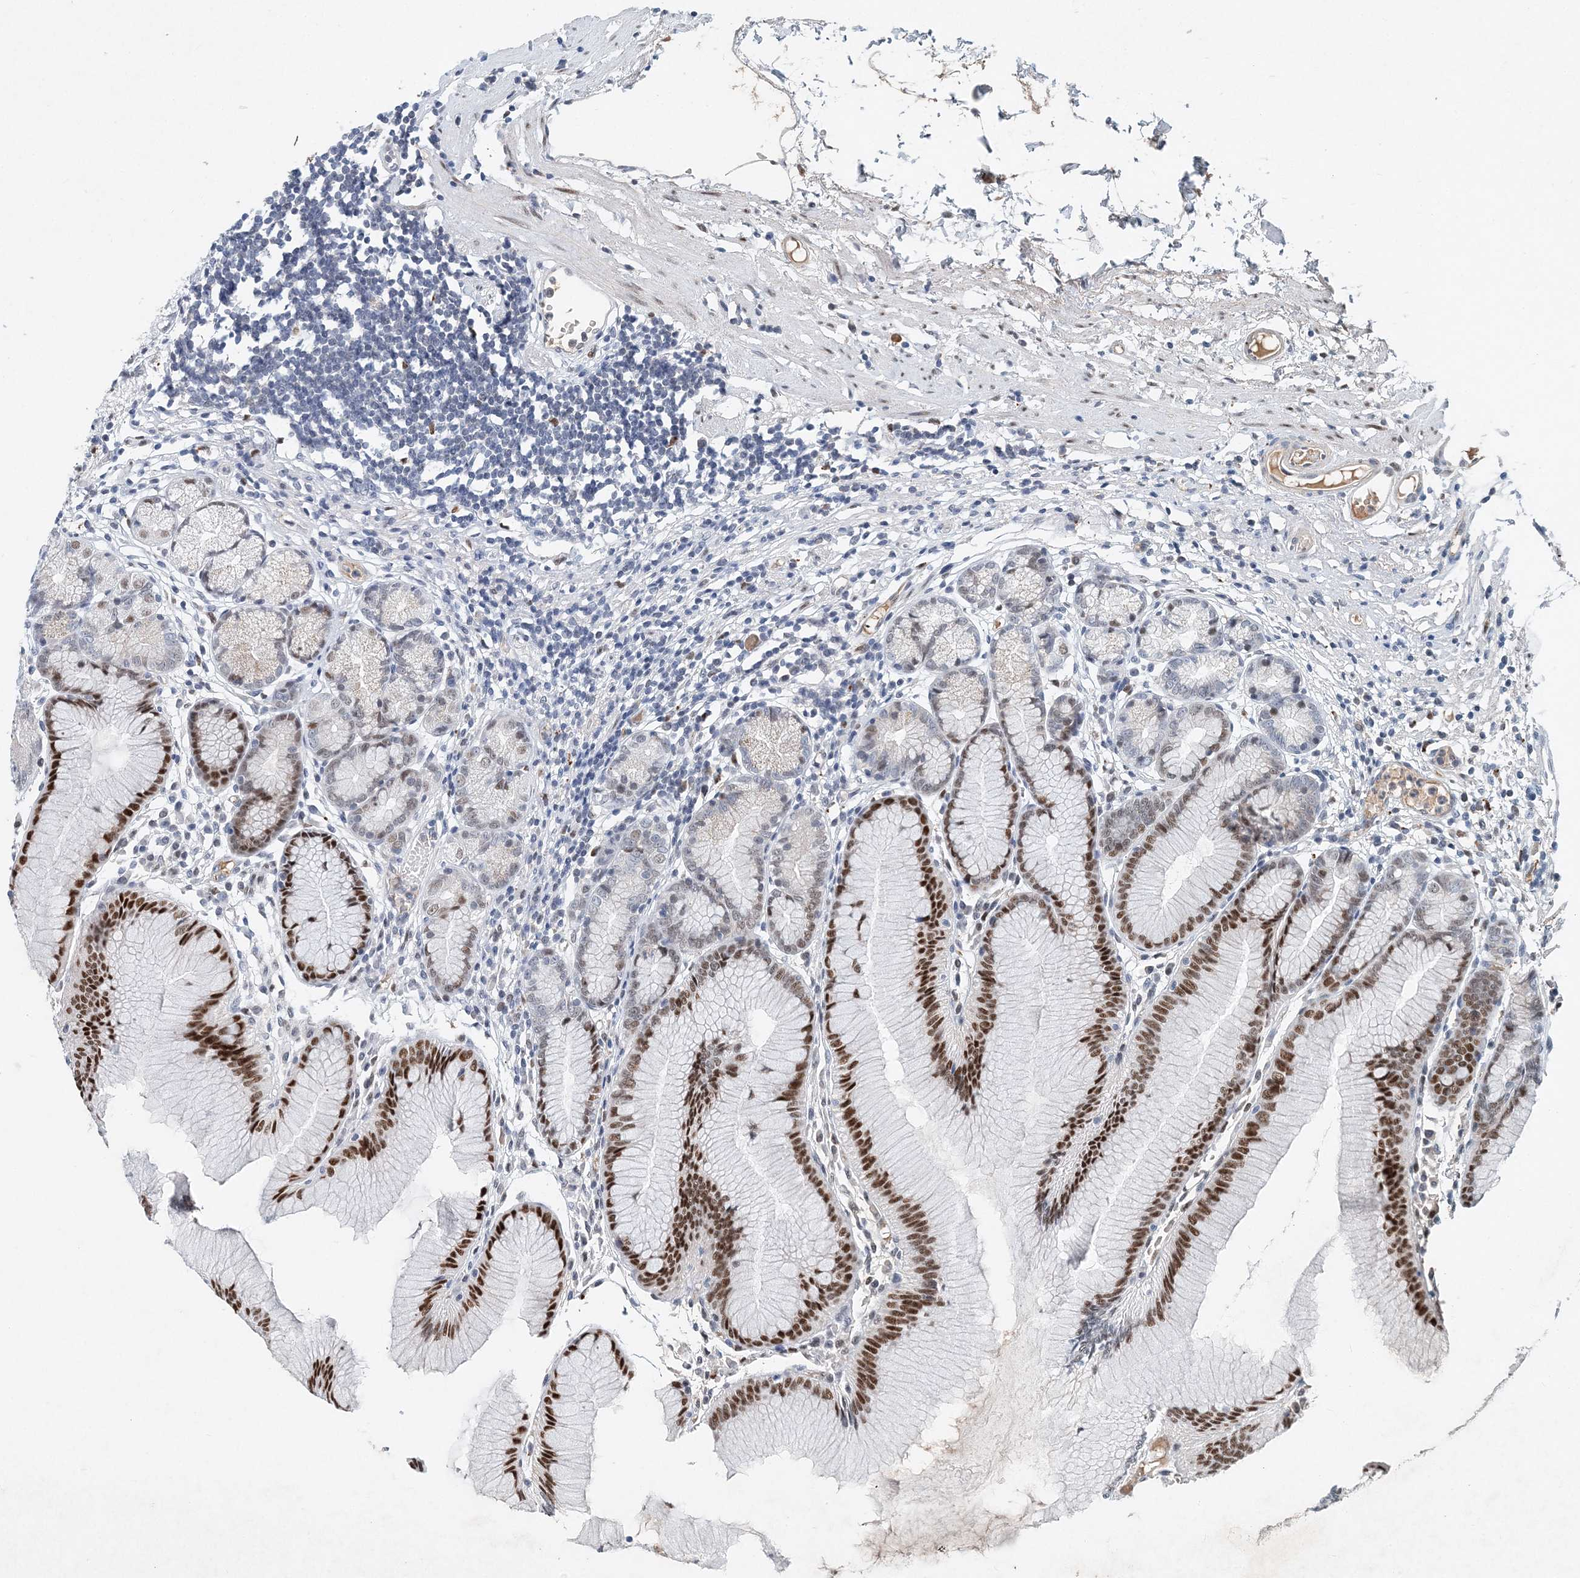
{"staining": {"intensity": "strong", "quantity": "25%-75%", "location": "nuclear"}, "tissue": "stomach", "cell_type": "Glandular cells", "image_type": "normal", "snomed": [{"axis": "morphology", "description": "Normal tissue, NOS"}, {"axis": "topography", "description": "Stomach"}], "caption": "About 25%-75% of glandular cells in benign human stomach show strong nuclear protein positivity as visualized by brown immunohistochemical staining.", "gene": "KPNA4", "patient": {"sex": "female", "age": 57}}